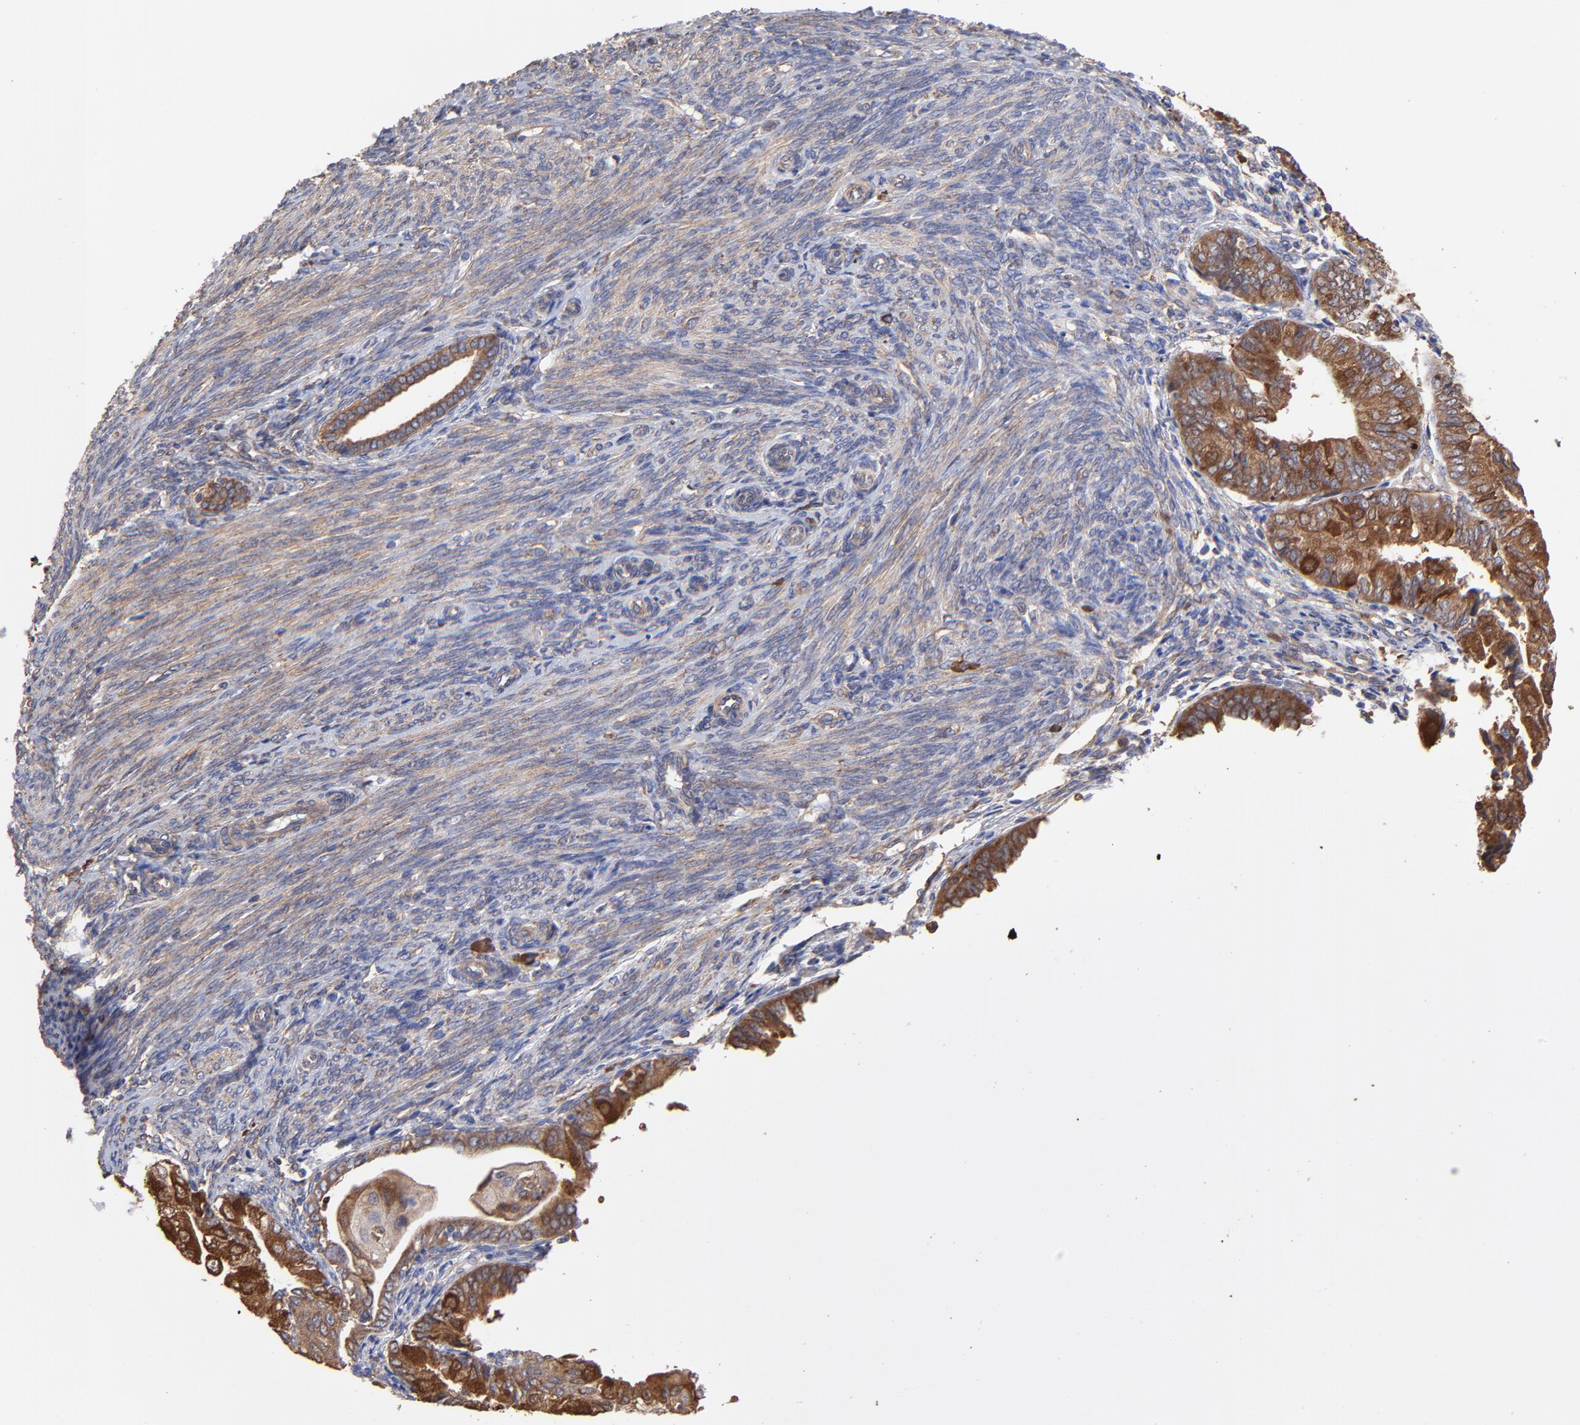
{"staining": {"intensity": "strong", "quantity": ">75%", "location": "cytoplasmic/membranous"}, "tissue": "endometrial cancer", "cell_type": "Tumor cells", "image_type": "cancer", "snomed": [{"axis": "morphology", "description": "Adenocarcinoma, NOS"}, {"axis": "topography", "description": "Endometrium"}], "caption": "Approximately >75% of tumor cells in human adenocarcinoma (endometrial) exhibit strong cytoplasmic/membranous protein staining as visualized by brown immunohistochemical staining.", "gene": "PFKM", "patient": {"sex": "female", "age": 79}}